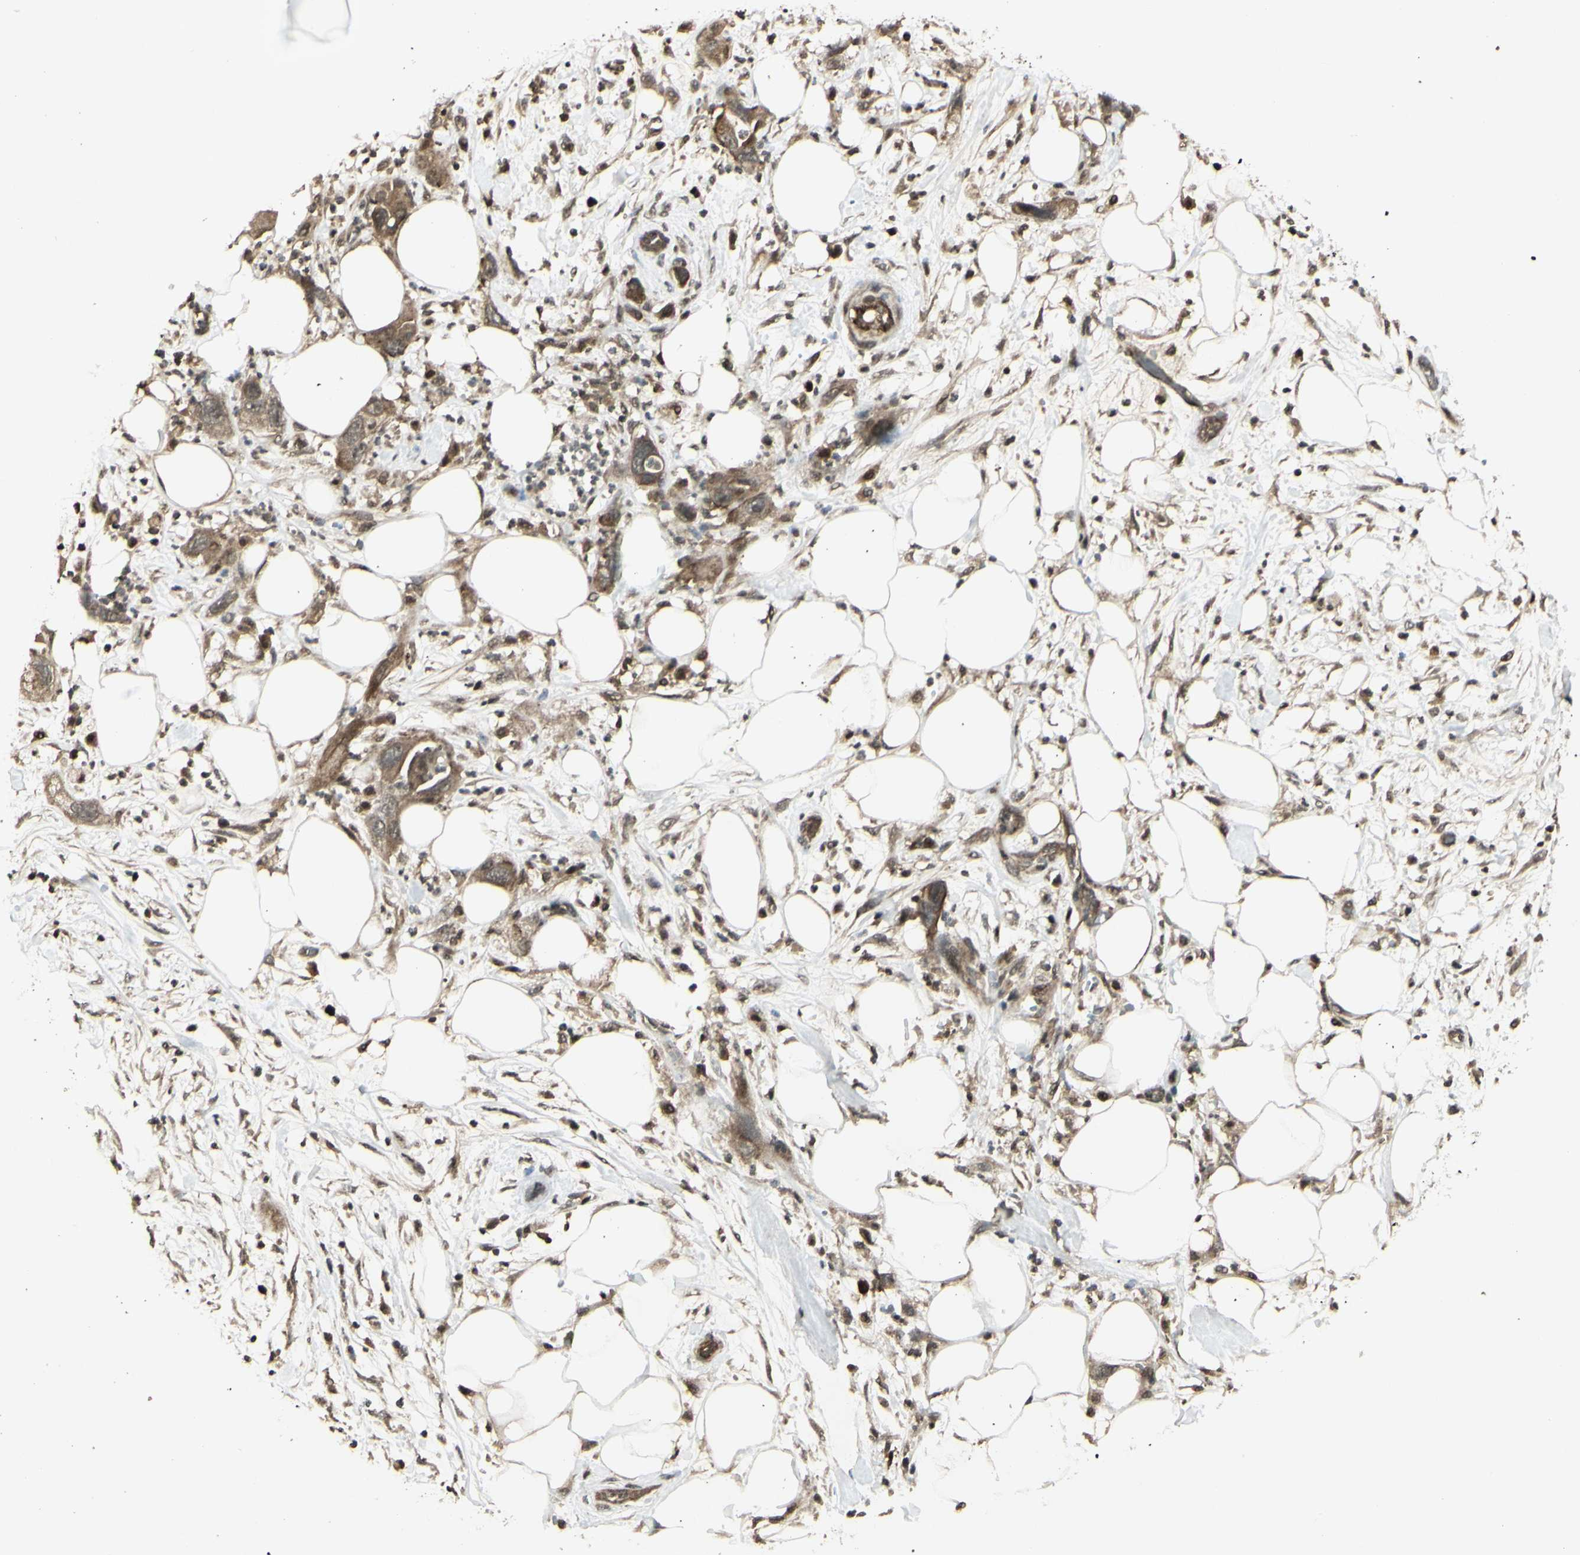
{"staining": {"intensity": "moderate", "quantity": ">75%", "location": "cytoplasmic/membranous"}, "tissue": "pancreatic cancer", "cell_type": "Tumor cells", "image_type": "cancer", "snomed": [{"axis": "morphology", "description": "Adenocarcinoma, NOS"}, {"axis": "topography", "description": "Pancreas"}], "caption": "Adenocarcinoma (pancreatic) tissue reveals moderate cytoplasmic/membranous positivity in approximately >75% of tumor cells, visualized by immunohistochemistry. The staining was performed using DAB (3,3'-diaminobenzidine), with brown indicating positive protein expression. Nuclei are stained blue with hematoxylin.", "gene": "BLNK", "patient": {"sex": "female", "age": 71}}